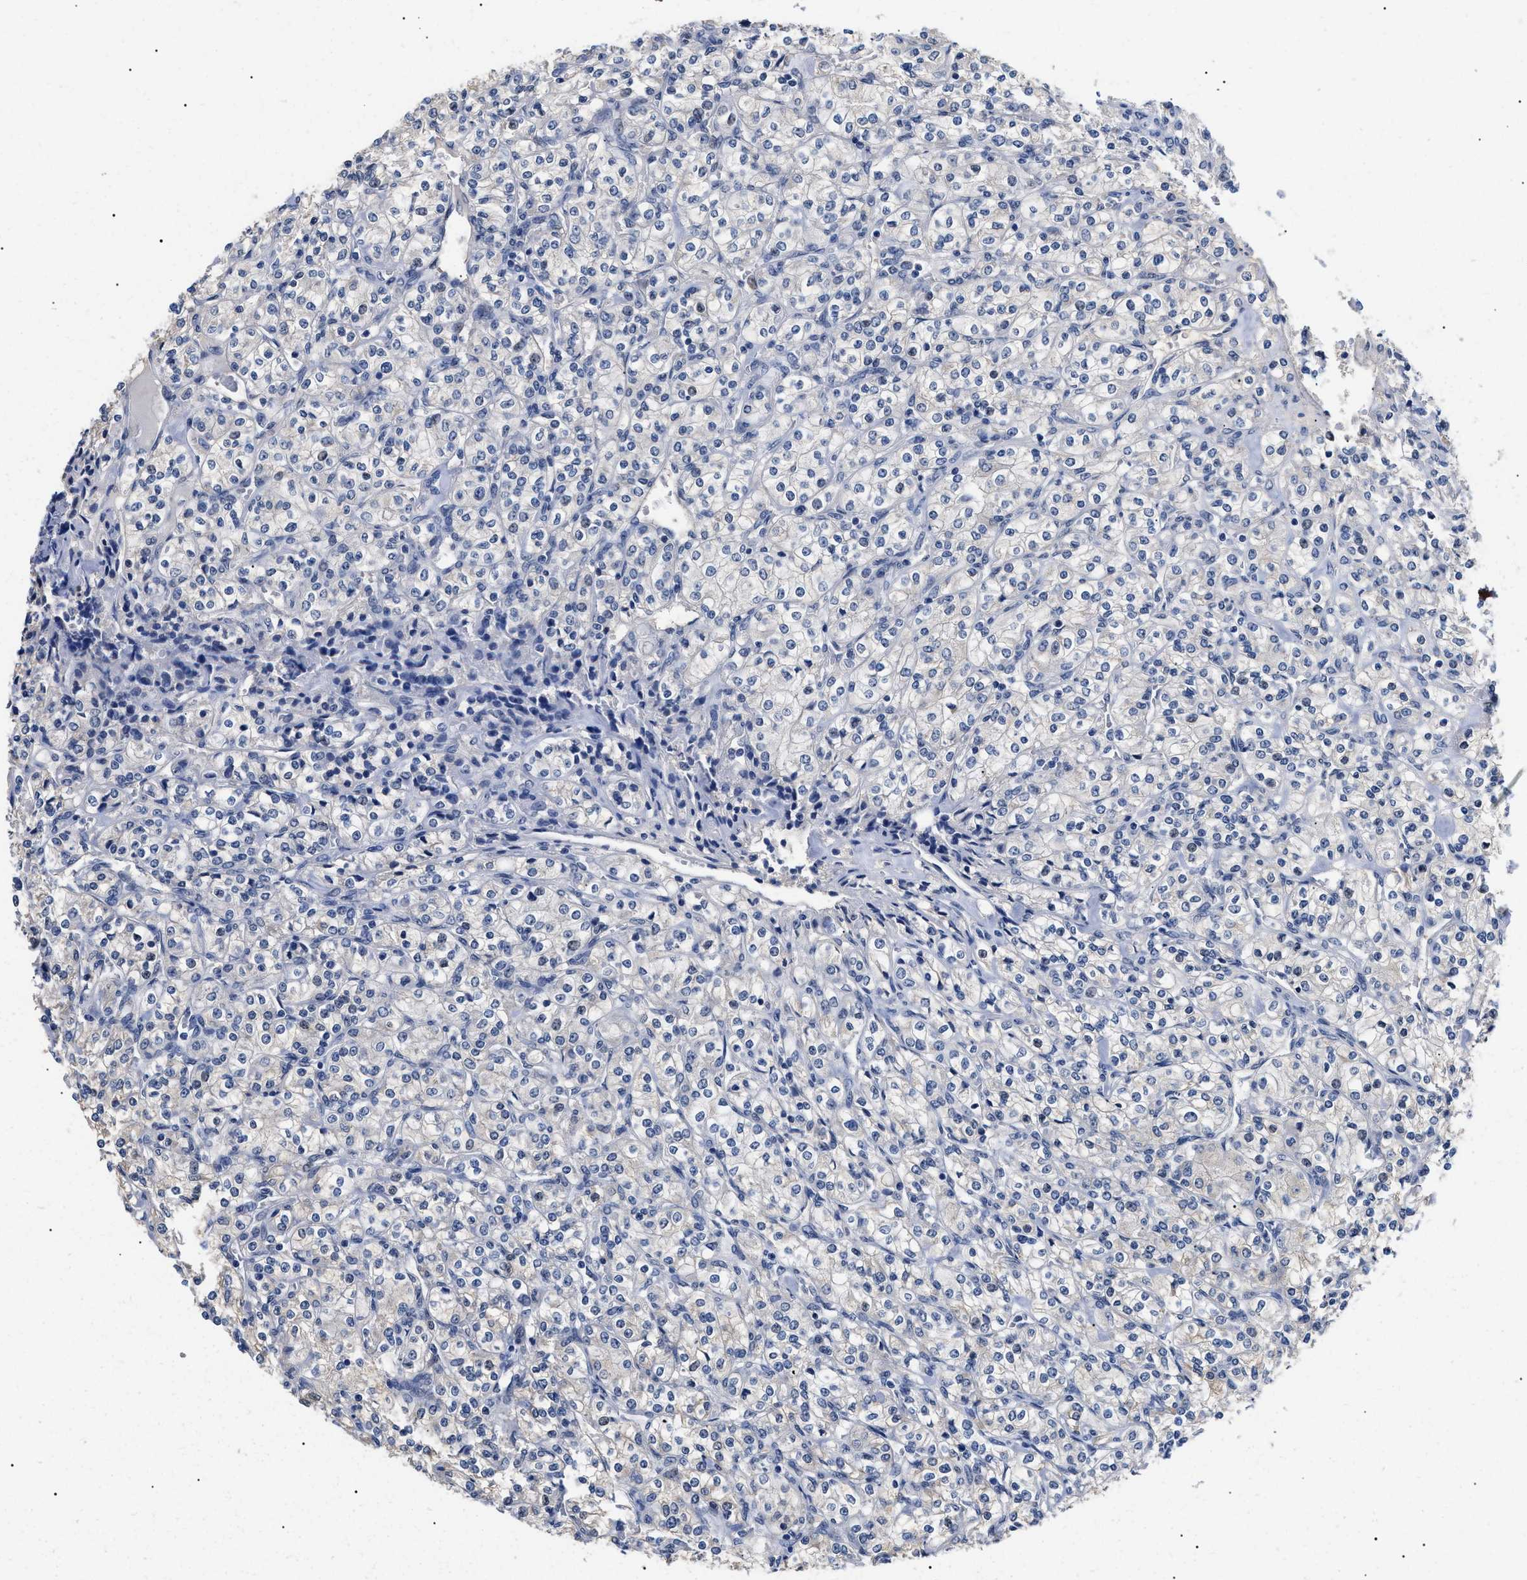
{"staining": {"intensity": "negative", "quantity": "none", "location": "none"}, "tissue": "renal cancer", "cell_type": "Tumor cells", "image_type": "cancer", "snomed": [{"axis": "morphology", "description": "Adenocarcinoma, NOS"}, {"axis": "topography", "description": "Kidney"}], "caption": "Human adenocarcinoma (renal) stained for a protein using IHC demonstrates no expression in tumor cells.", "gene": "PRRT2", "patient": {"sex": "male", "age": 77}}